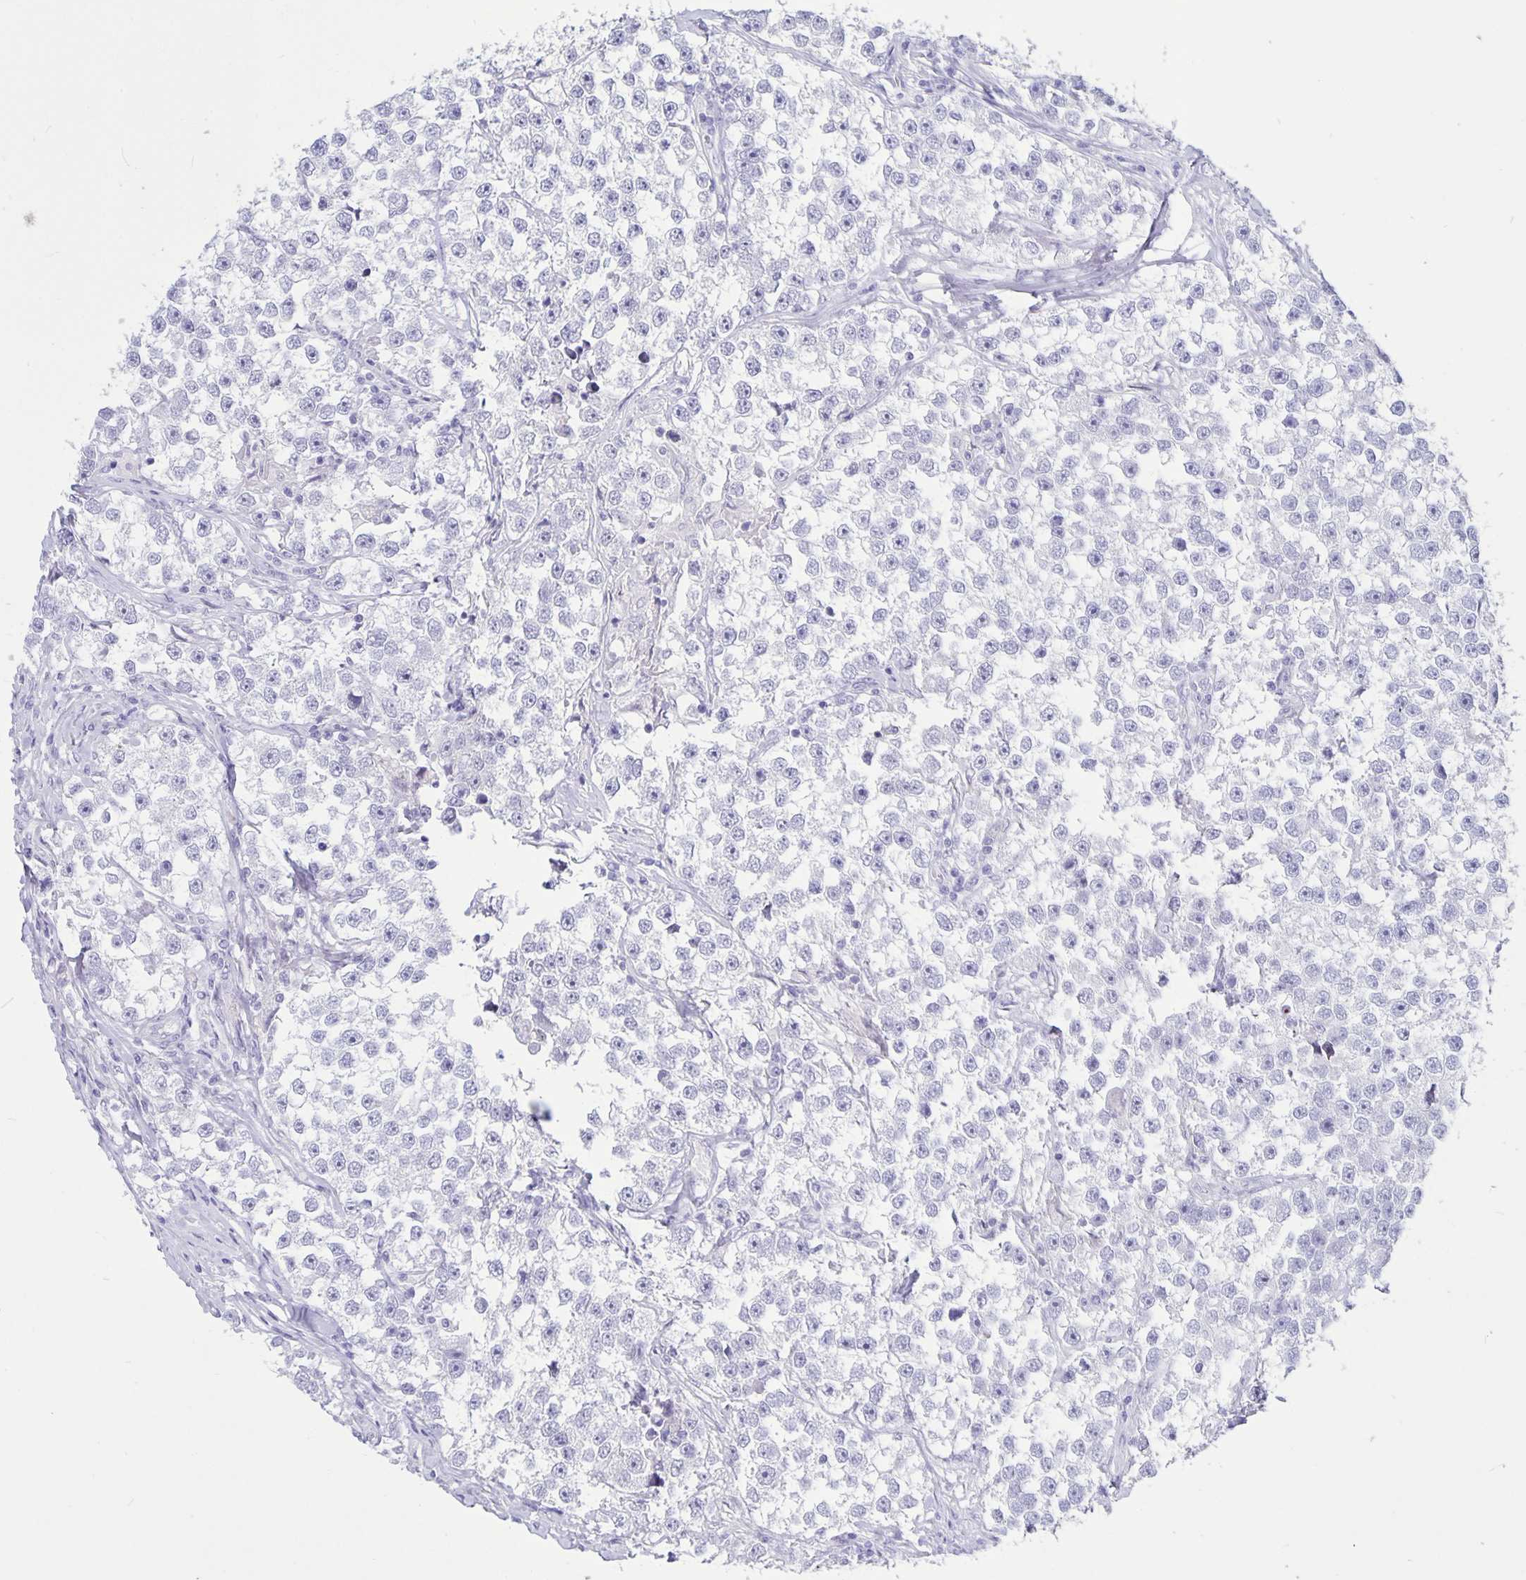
{"staining": {"intensity": "negative", "quantity": "none", "location": "none"}, "tissue": "testis cancer", "cell_type": "Tumor cells", "image_type": "cancer", "snomed": [{"axis": "morphology", "description": "Seminoma, NOS"}, {"axis": "topography", "description": "Testis"}], "caption": "High magnification brightfield microscopy of testis cancer stained with DAB (brown) and counterstained with hematoxylin (blue): tumor cells show no significant staining. (DAB IHC visualized using brightfield microscopy, high magnification).", "gene": "BPIFA3", "patient": {"sex": "male", "age": 46}}